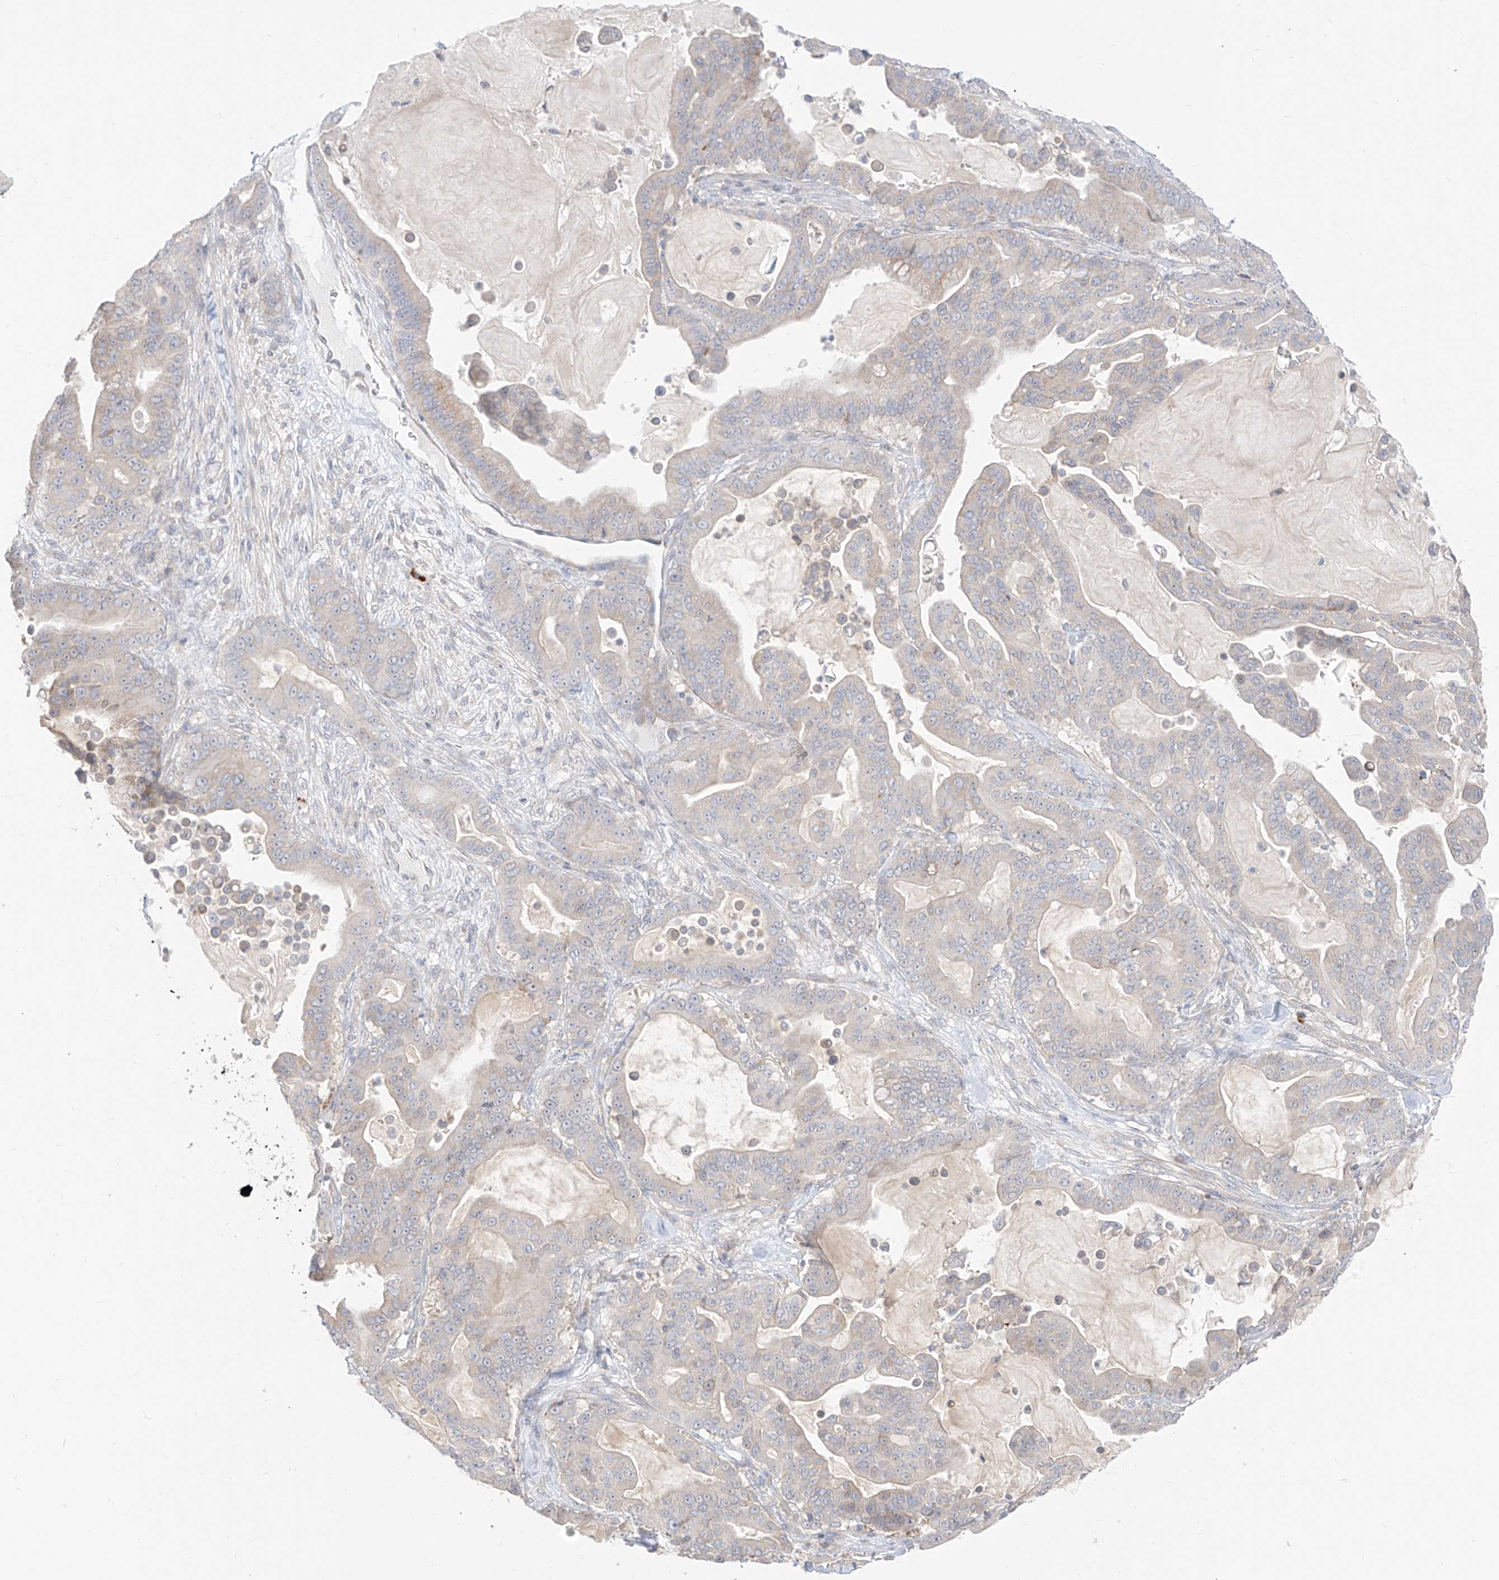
{"staining": {"intensity": "negative", "quantity": "none", "location": "none"}, "tissue": "pancreatic cancer", "cell_type": "Tumor cells", "image_type": "cancer", "snomed": [{"axis": "morphology", "description": "Adenocarcinoma, NOS"}, {"axis": "topography", "description": "Pancreas"}], "caption": "Micrograph shows no protein staining in tumor cells of pancreatic cancer tissue. (DAB (3,3'-diaminobenzidine) IHC visualized using brightfield microscopy, high magnification).", "gene": "SYTL3", "patient": {"sex": "male", "age": 63}}